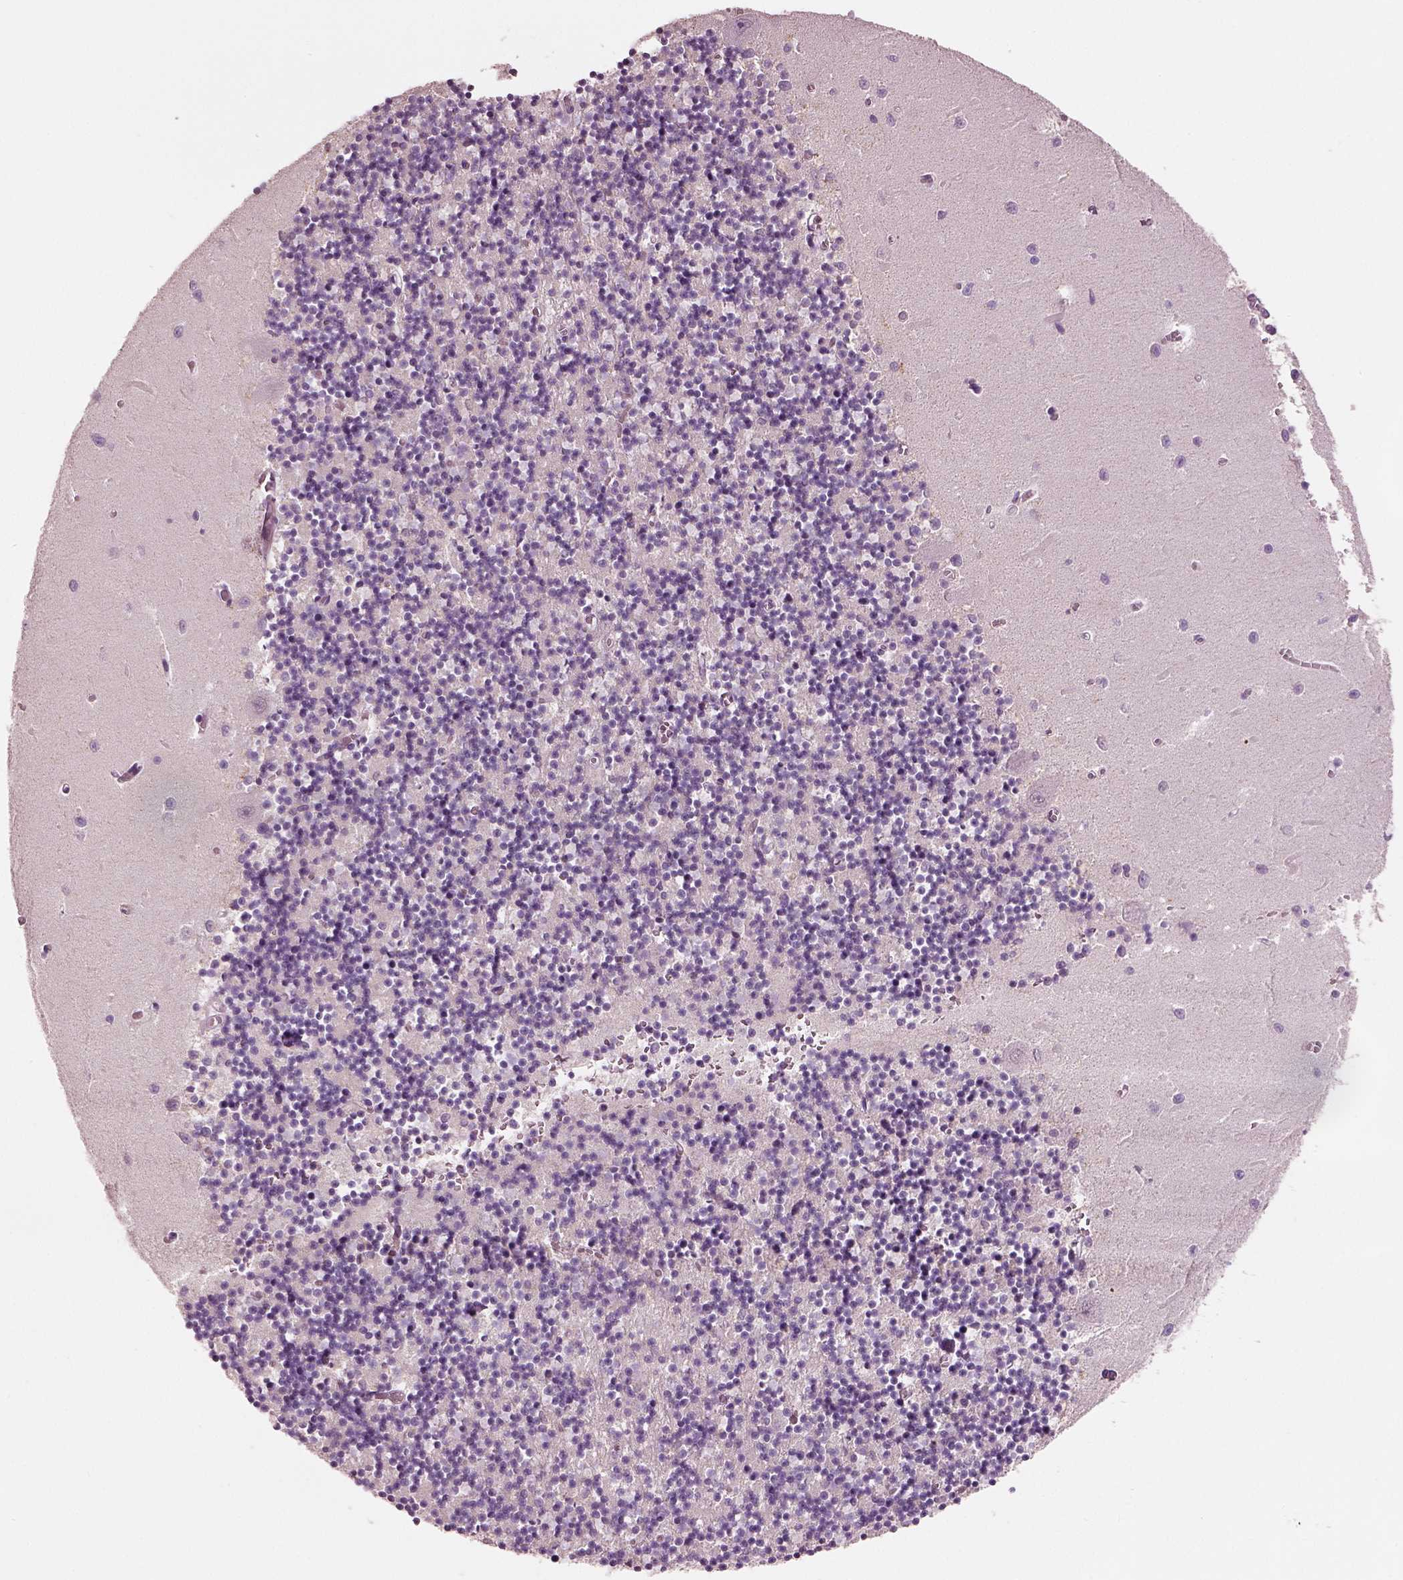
{"staining": {"intensity": "negative", "quantity": "none", "location": "none"}, "tissue": "cerebellum", "cell_type": "Cells in granular layer", "image_type": "normal", "snomed": [{"axis": "morphology", "description": "Normal tissue, NOS"}, {"axis": "topography", "description": "Cerebellum"}], "caption": "Normal cerebellum was stained to show a protein in brown. There is no significant staining in cells in granular layer. The staining was performed using DAB (3,3'-diaminobenzidine) to visualize the protein expression in brown, while the nuclei were stained in blue with hematoxylin (Magnification: 20x).", "gene": "ELSPBP1", "patient": {"sex": "female", "age": 64}}